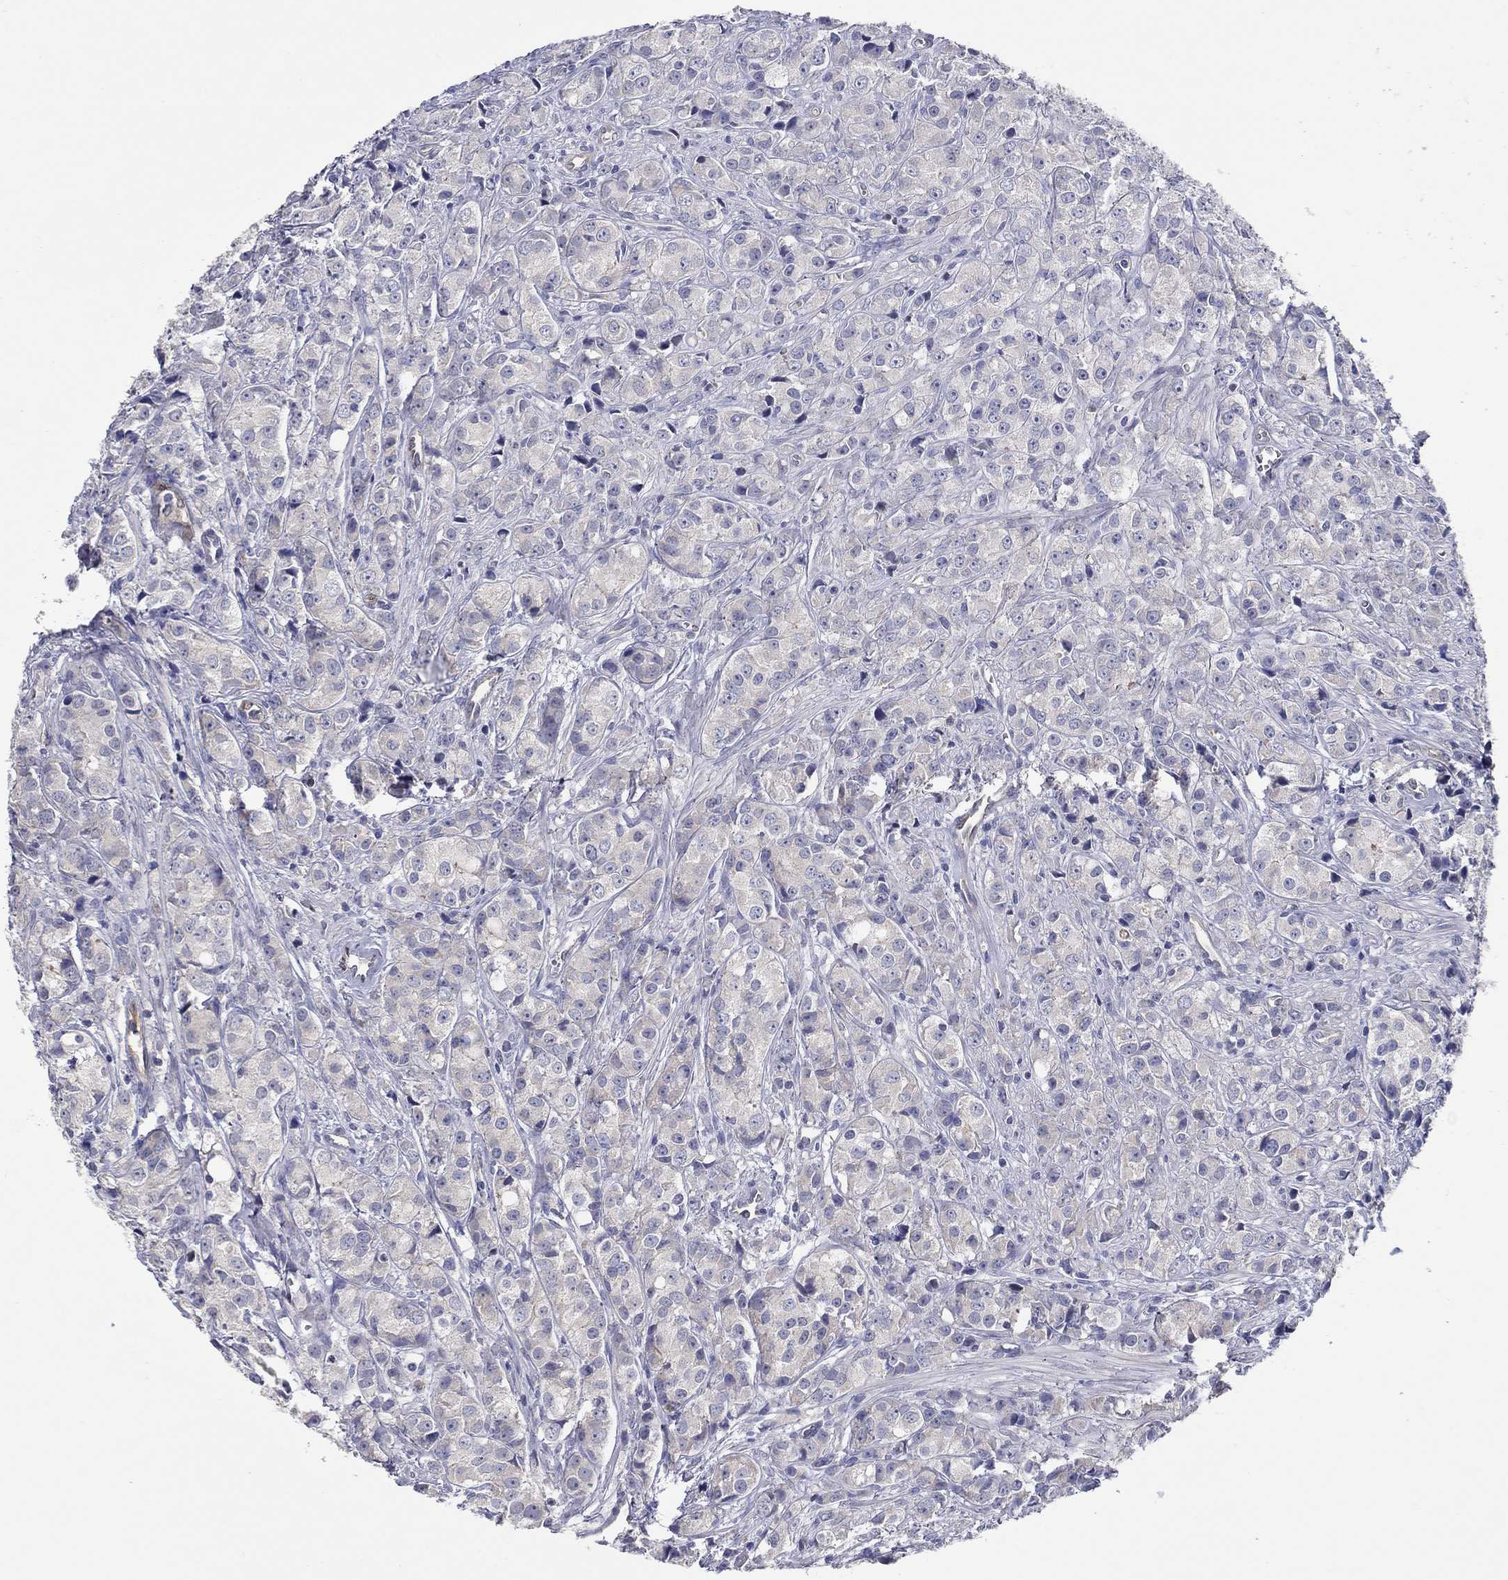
{"staining": {"intensity": "negative", "quantity": "none", "location": "none"}, "tissue": "prostate cancer", "cell_type": "Tumor cells", "image_type": "cancer", "snomed": [{"axis": "morphology", "description": "Adenocarcinoma, Medium grade"}, {"axis": "topography", "description": "Prostate"}], "caption": "Tumor cells show no significant protein expression in prostate cancer (medium-grade adenocarcinoma).", "gene": "ERMP1", "patient": {"sex": "male", "age": 74}}